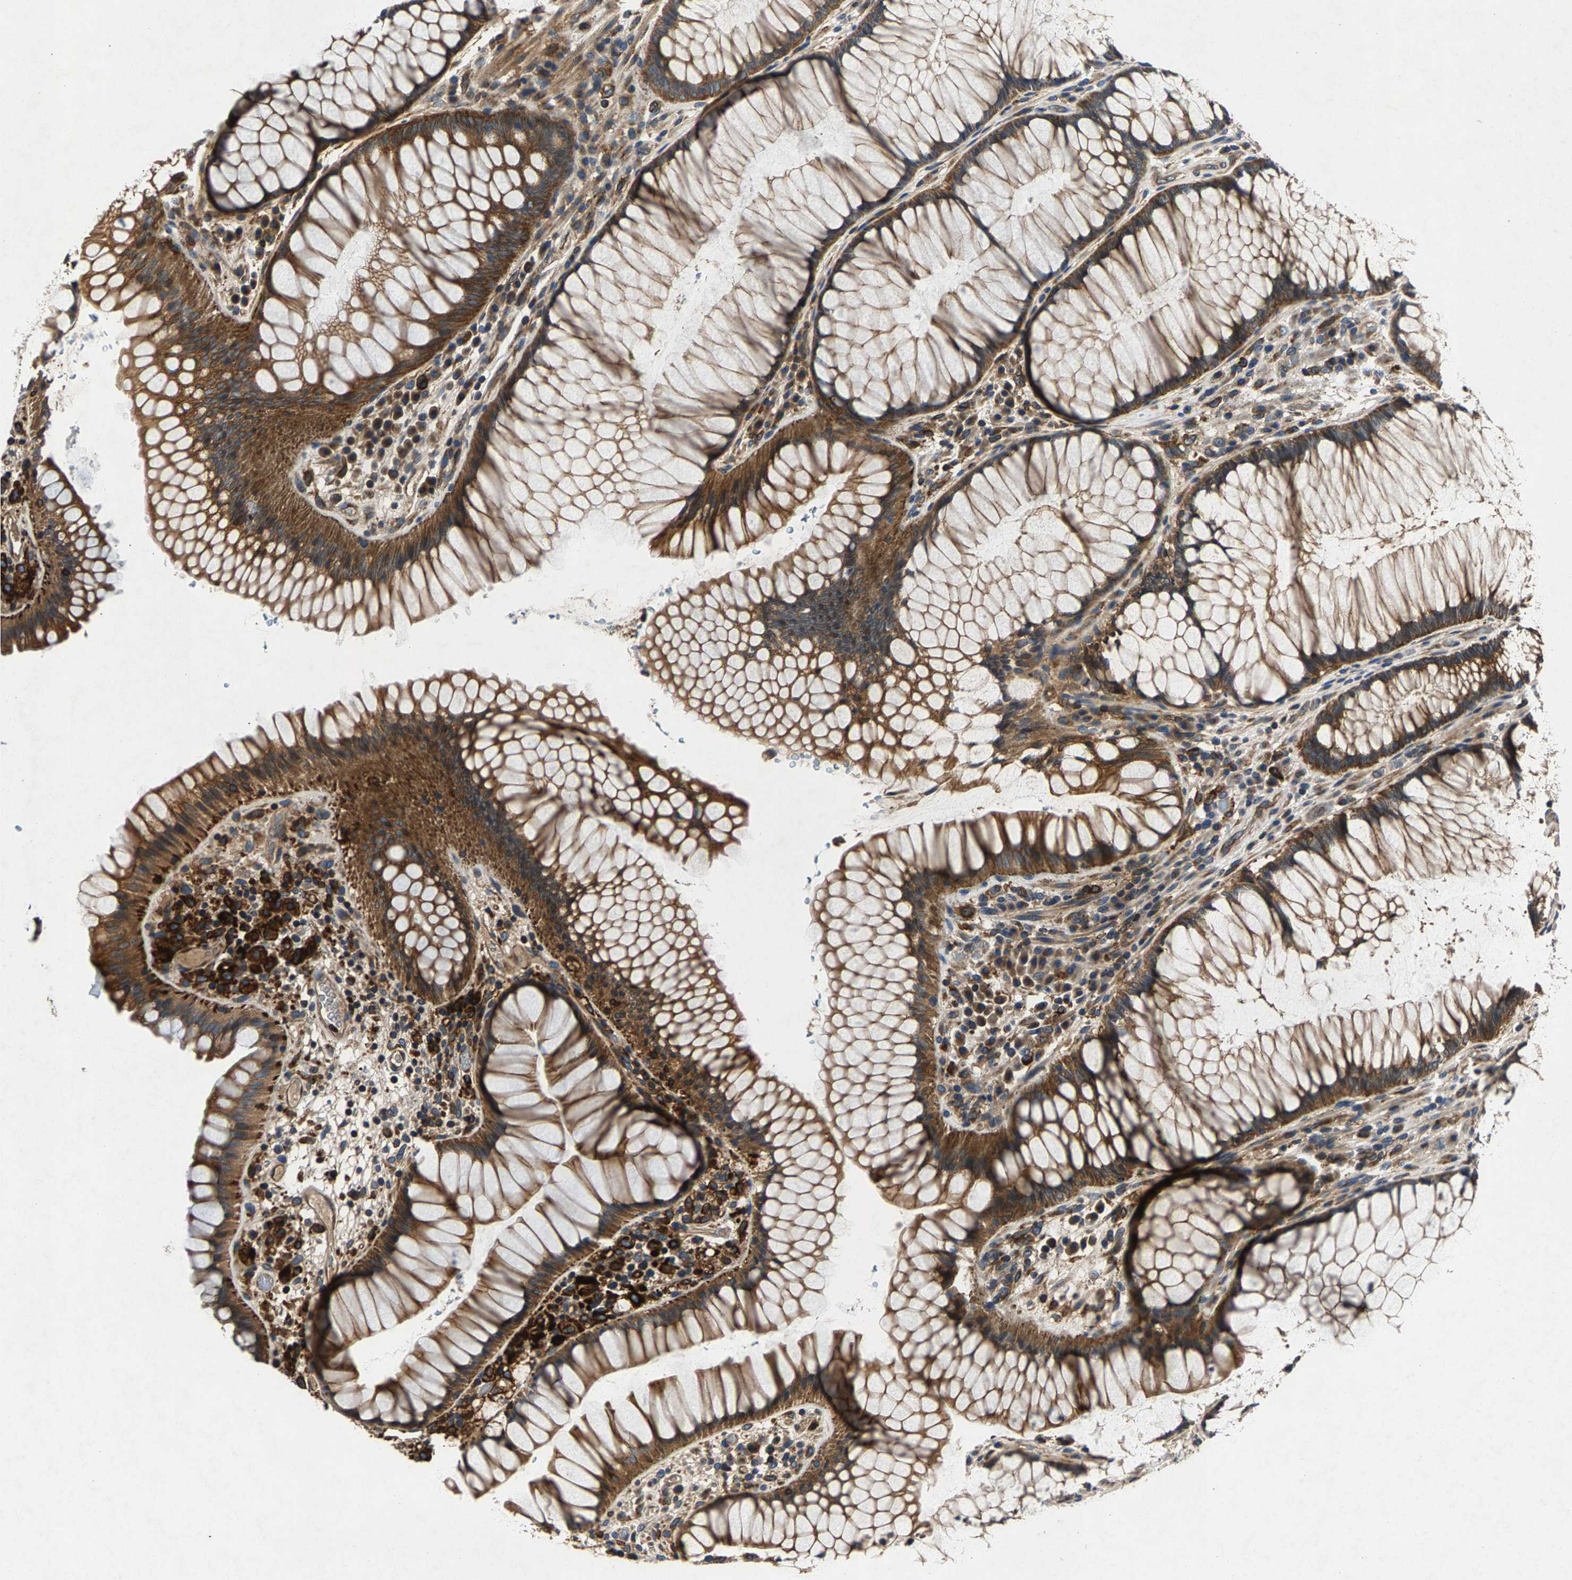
{"staining": {"intensity": "moderate", "quantity": ">75%", "location": "cytoplasmic/membranous"}, "tissue": "rectum", "cell_type": "Glandular cells", "image_type": "normal", "snomed": [{"axis": "morphology", "description": "Normal tissue, NOS"}, {"axis": "topography", "description": "Rectum"}], "caption": "Immunohistochemical staining of unremarkable human rectum exhibits >75% levels of moderate cytoplasmic/membranous protein positivity in about >75% of glandular cells. (DAB (3,3'-diaminobenzidine) IHC with brightfield microscopy, high magnification).", "gene": "LPCAT1", "patient": {"sex": "male", "age": 51}}